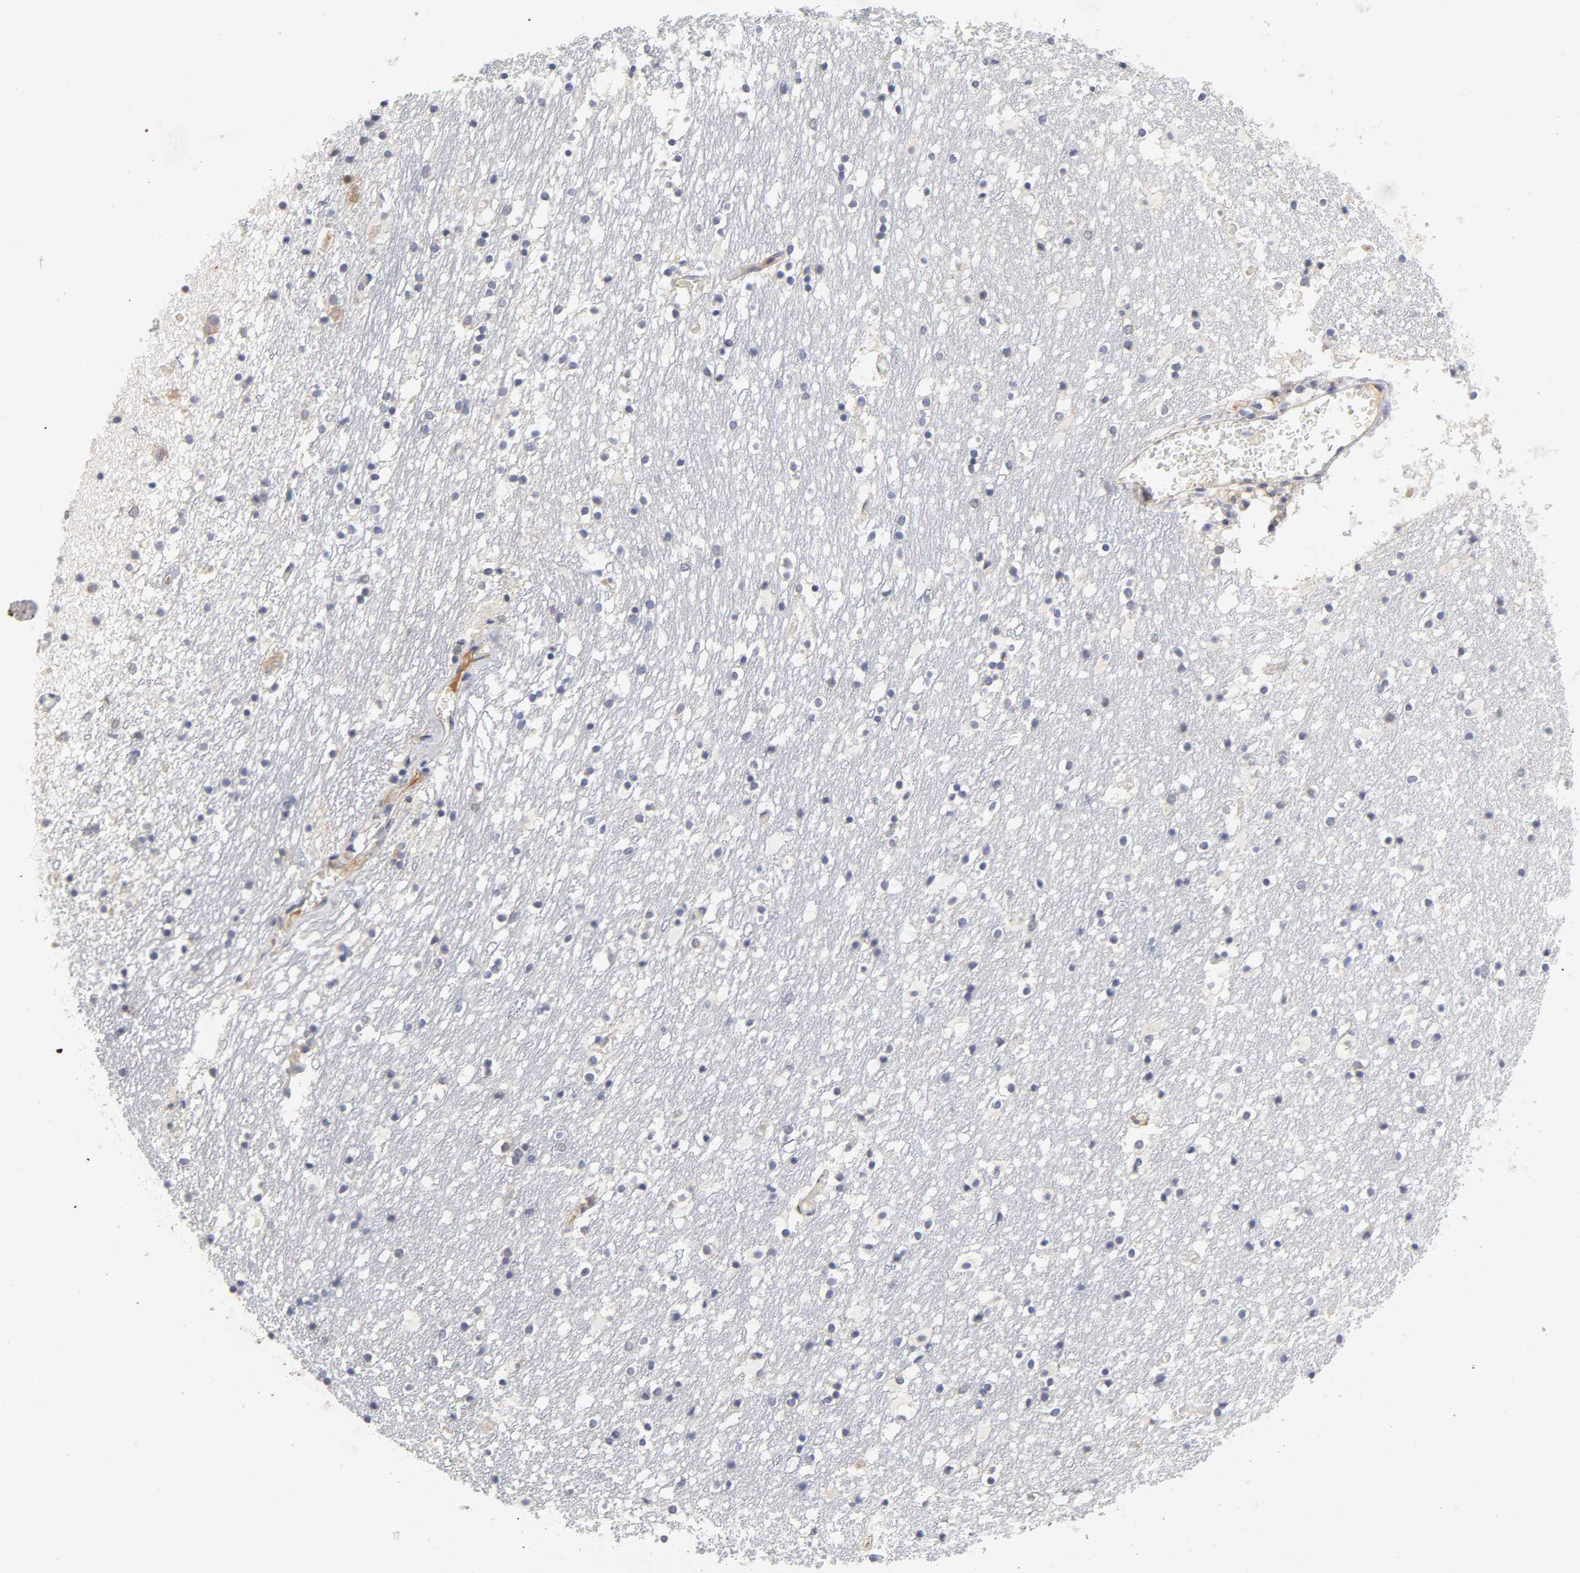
{"staining": {"intensity": "moderate", "quantity": "<25%", "location": "cytoplasmic/membranous"}, "tissue": "caudate", "cell_type": "Glial cells", "image_type": "normal", "snomed": [{"axis": "morphology", "description": "Normal tissue, NOS"}, {"axis": "topography", "description": "Lateral ventricle wall"}], "caption": "Brown immunohistochemical staining in normal human caudate reveals moderate cytoplasmic/membranous positivity in approximately <25% of glial cells. (Stains: DAB (3,3'-diaminobenzidine) in brown, nuclei in blue, Microscopy: brightfield microscopy at high magnification).", "gene": "RPS29", "patient": {"sex": "male", "age": 45}}